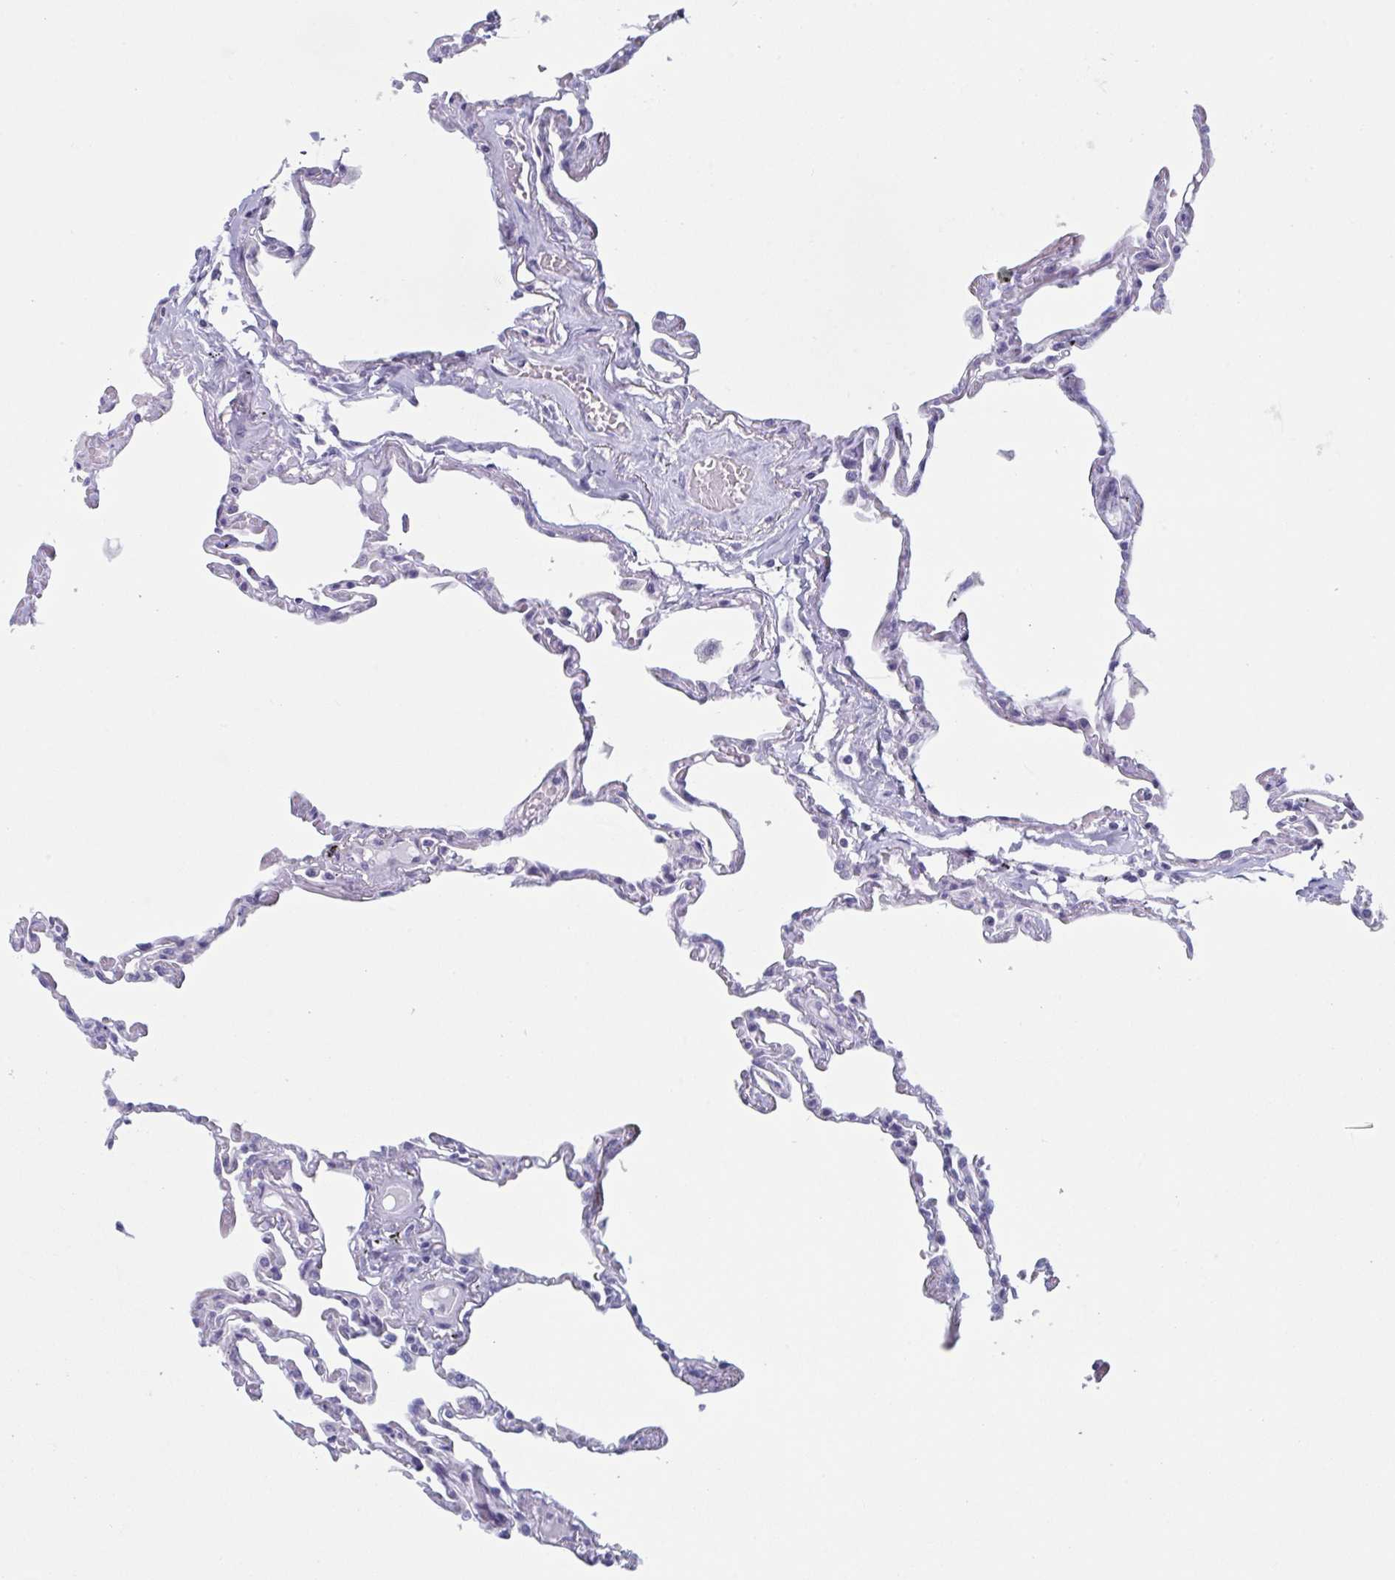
{"staining": {"intensity": "negative", "quantity": "none", "location": "none"}, "tissue": "lung", "cell_type": "Alveolar cells", "image_type": "normal", "snomed": [{"axis": "morphology", "description": "Normal tissue, NOS"}, {"axis": "topography", "description": "Lung"}], "caption": "The image displays no staining of alveolar cells in normal lung.", "gene": "HSD11B2", "patient": {"sex": "female", "age": 67}}